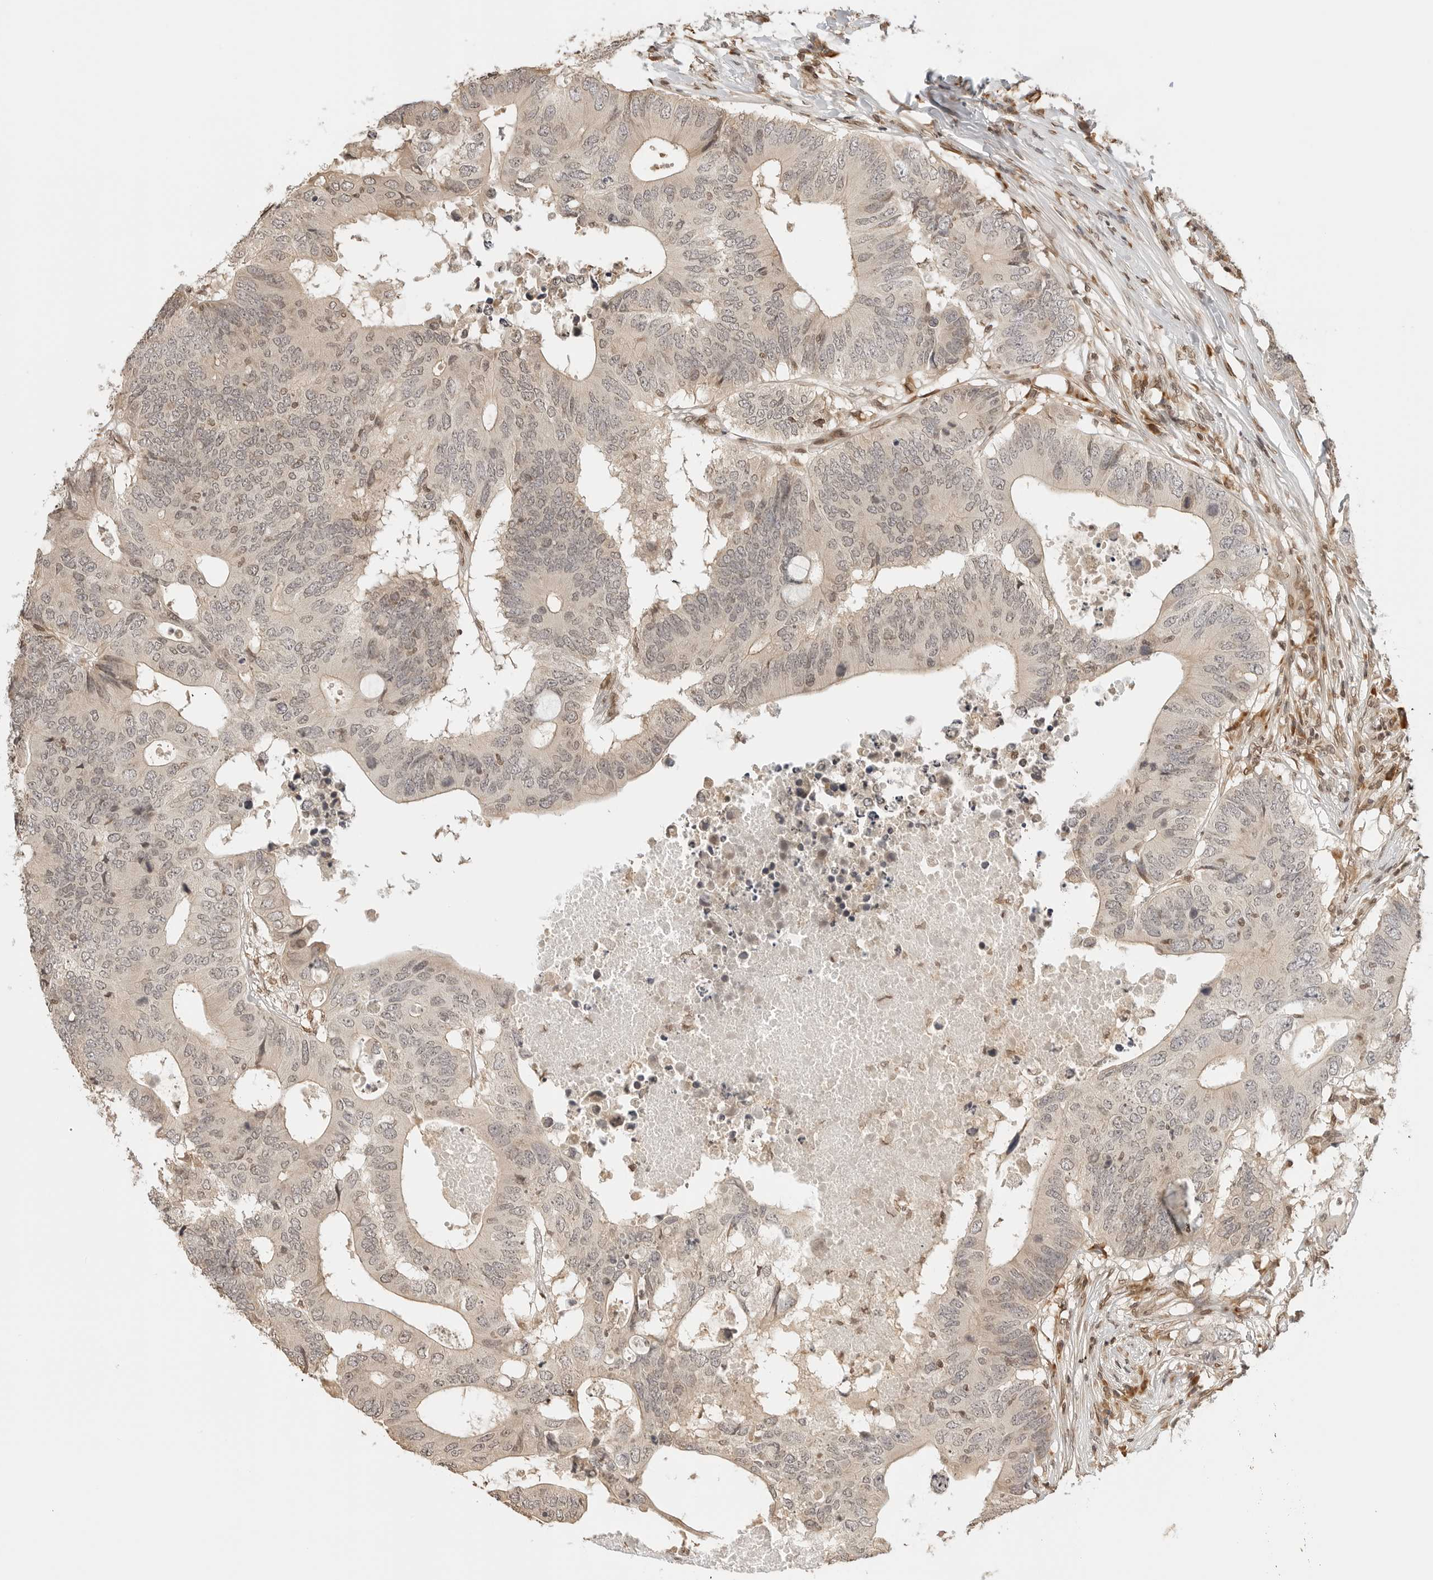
{"staining": {"intensity": "weak", "quantity": "<25%", "location": "nuclear"}, "tissue": "colorectal cancer", "cell_type": "Tumor cells", "image_type": "cancer", "snomed": [{"axis": "morphology", "description": "Adenocarcinoma, NOS"}, {"axis": "topography", "description": "Colon"}], "caption": "Adenocarcinoma (colorectal) stained for a protein using immunohistochemistry (IHC) displays no positivity tumor cells.", "gene": "POLH", "patient": {"sex": "male", "age": 71}}